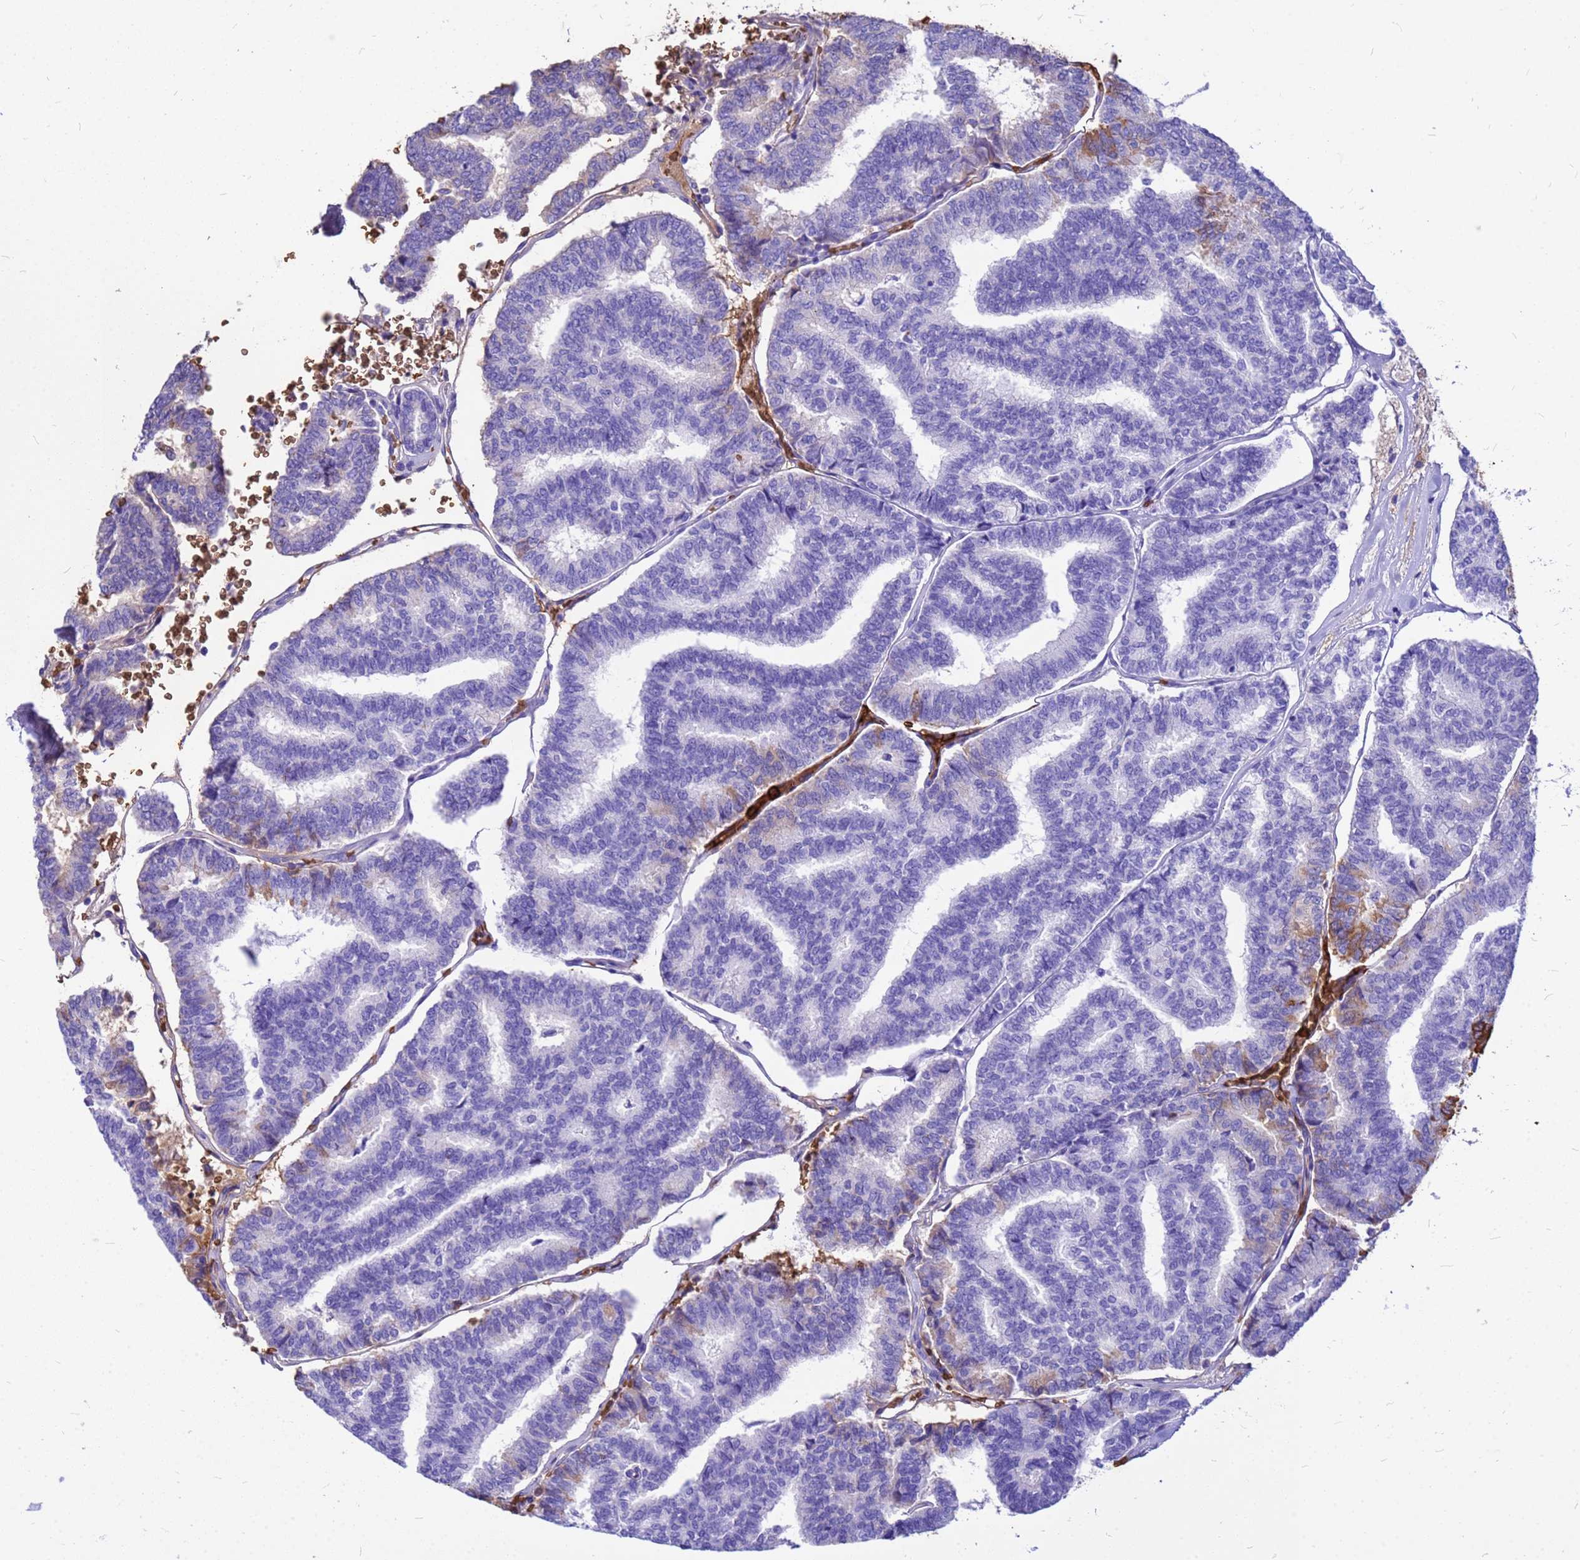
{"staining": {"intensity": "negative", "quantity": "none", "location": "none"}, "tissue": "thyroid cancer", "cell_type": "Tumor cells", "image_type": "cancer", "snomed": [{"axis": "morphology", "description": "Papillary adenocarcinoma, NOS"}, {"axis": "topography", "description": "Thyroid gland"}], "caption": "The photomicrograph reveals no staining of tumor cells in papillary adenocarcinoma (thyroid). (Brightfield microscopy of DAB (3,3'-diaminobenzidine) immunohistochemistry (IHC) at high magnification).", "gene": "HBA2", "patient": {"sex": "female", "age": 35}}